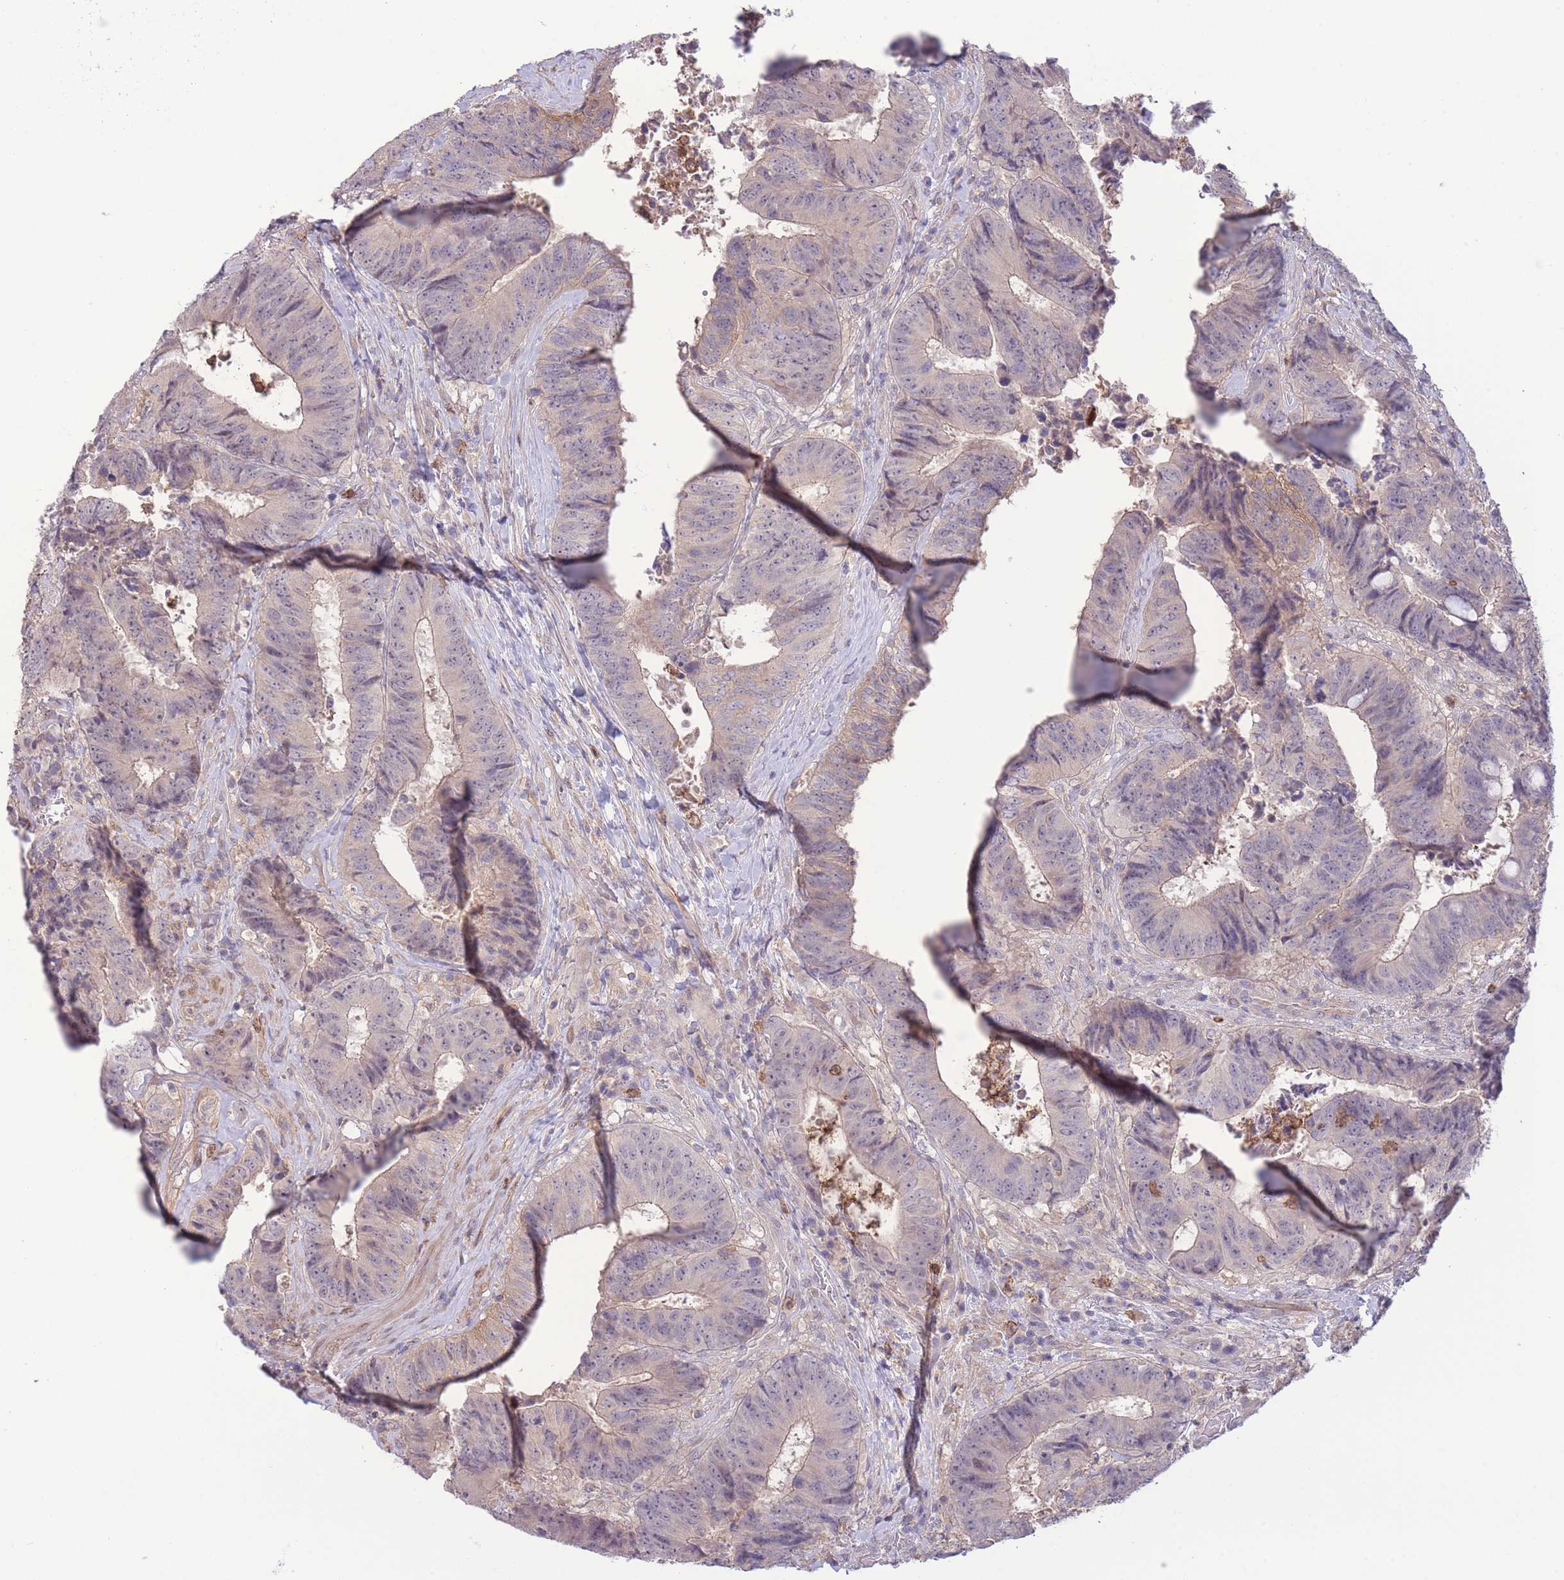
{"staining": {"intensity": "negative", "quantity": "none", "location": "none"}, "tissue": "colorectal cancer", "cell_type": "Tumor cells", "image_type": "cancer", "snomed": [{"axis": "morphology", "description": "Adenocarcinoma, NOS"}, {"axis": "topography", "description": "Rectum"}], "caption": "This photomicrograph is of colorectal adenocarcinoma stained with IHC to label a protein in brown with the nuclei are counter-stained blue. There is no expression in tumor cells.", "gene": "ZNF304", "patient": {"sex": "male", "age": 72}}